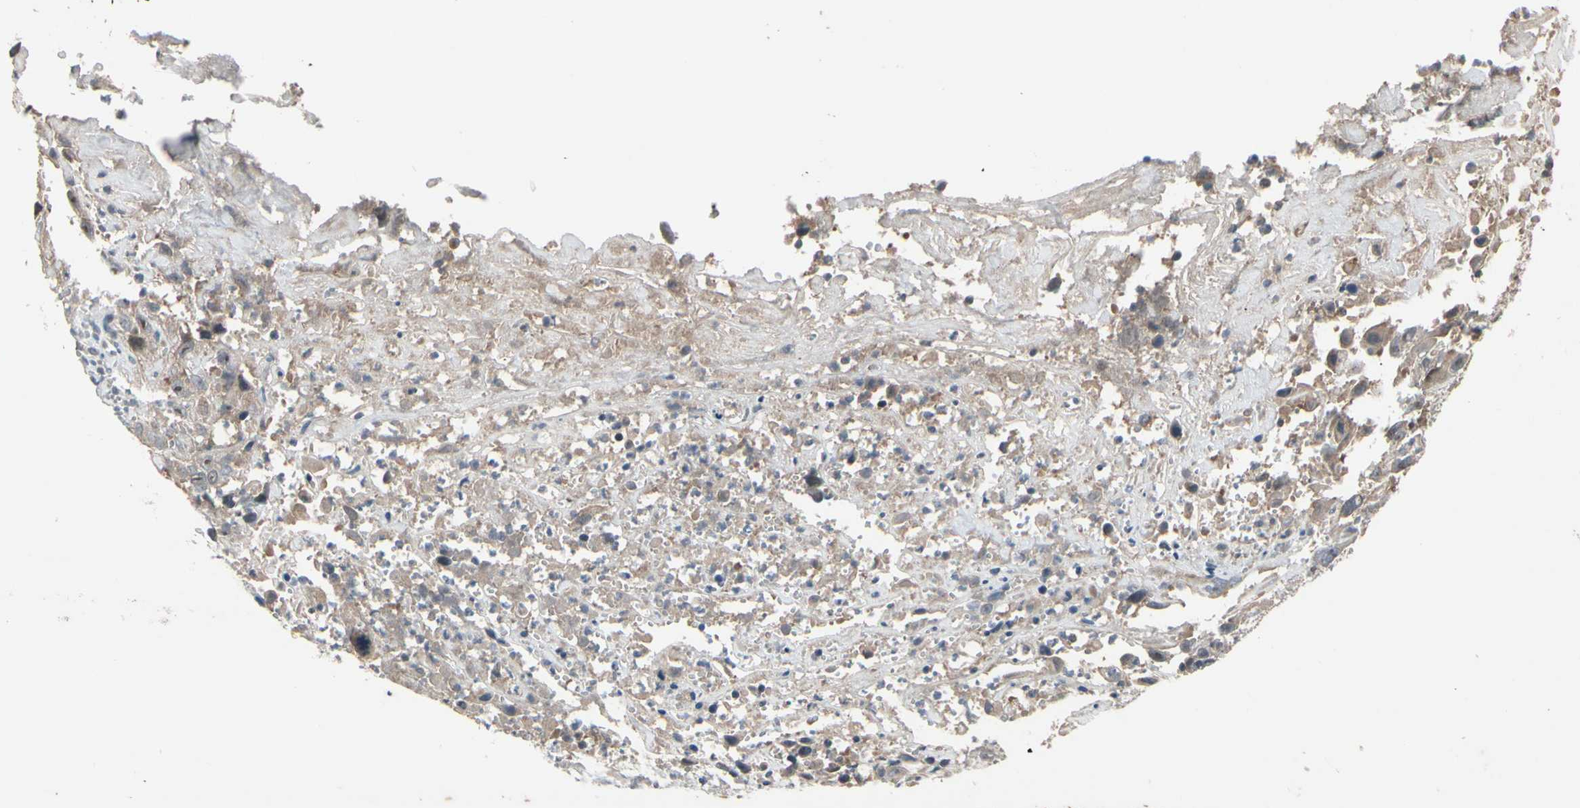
{"staining": {"intensity": "weak", "quantity": ">75%", "location": "cytoplasmic/membranous"}, "tissue": "cervical cancer", "cell_type": "Tumor cells", "image_type": "cancer", "snomed": [{"axis": "morphology", "description": "Squamous cell carcinoma, NOS"}, {"axis": "topography", "description": "Cervix"}], "caption": "Immunohistochemistry of human cervical cancer demonstrates low levels of weak cytoplasmic/membranous positivity in about >75% of tumor cells. The staining was performed using DAB (3,3'-diaminobenzidine) to visualize the protein expression in brown, while the nuclei were stained in blue with hematoxylin (Magnification: 20x).", "gene": "NSF", "patient": {"sex": "female", "age": 32}}